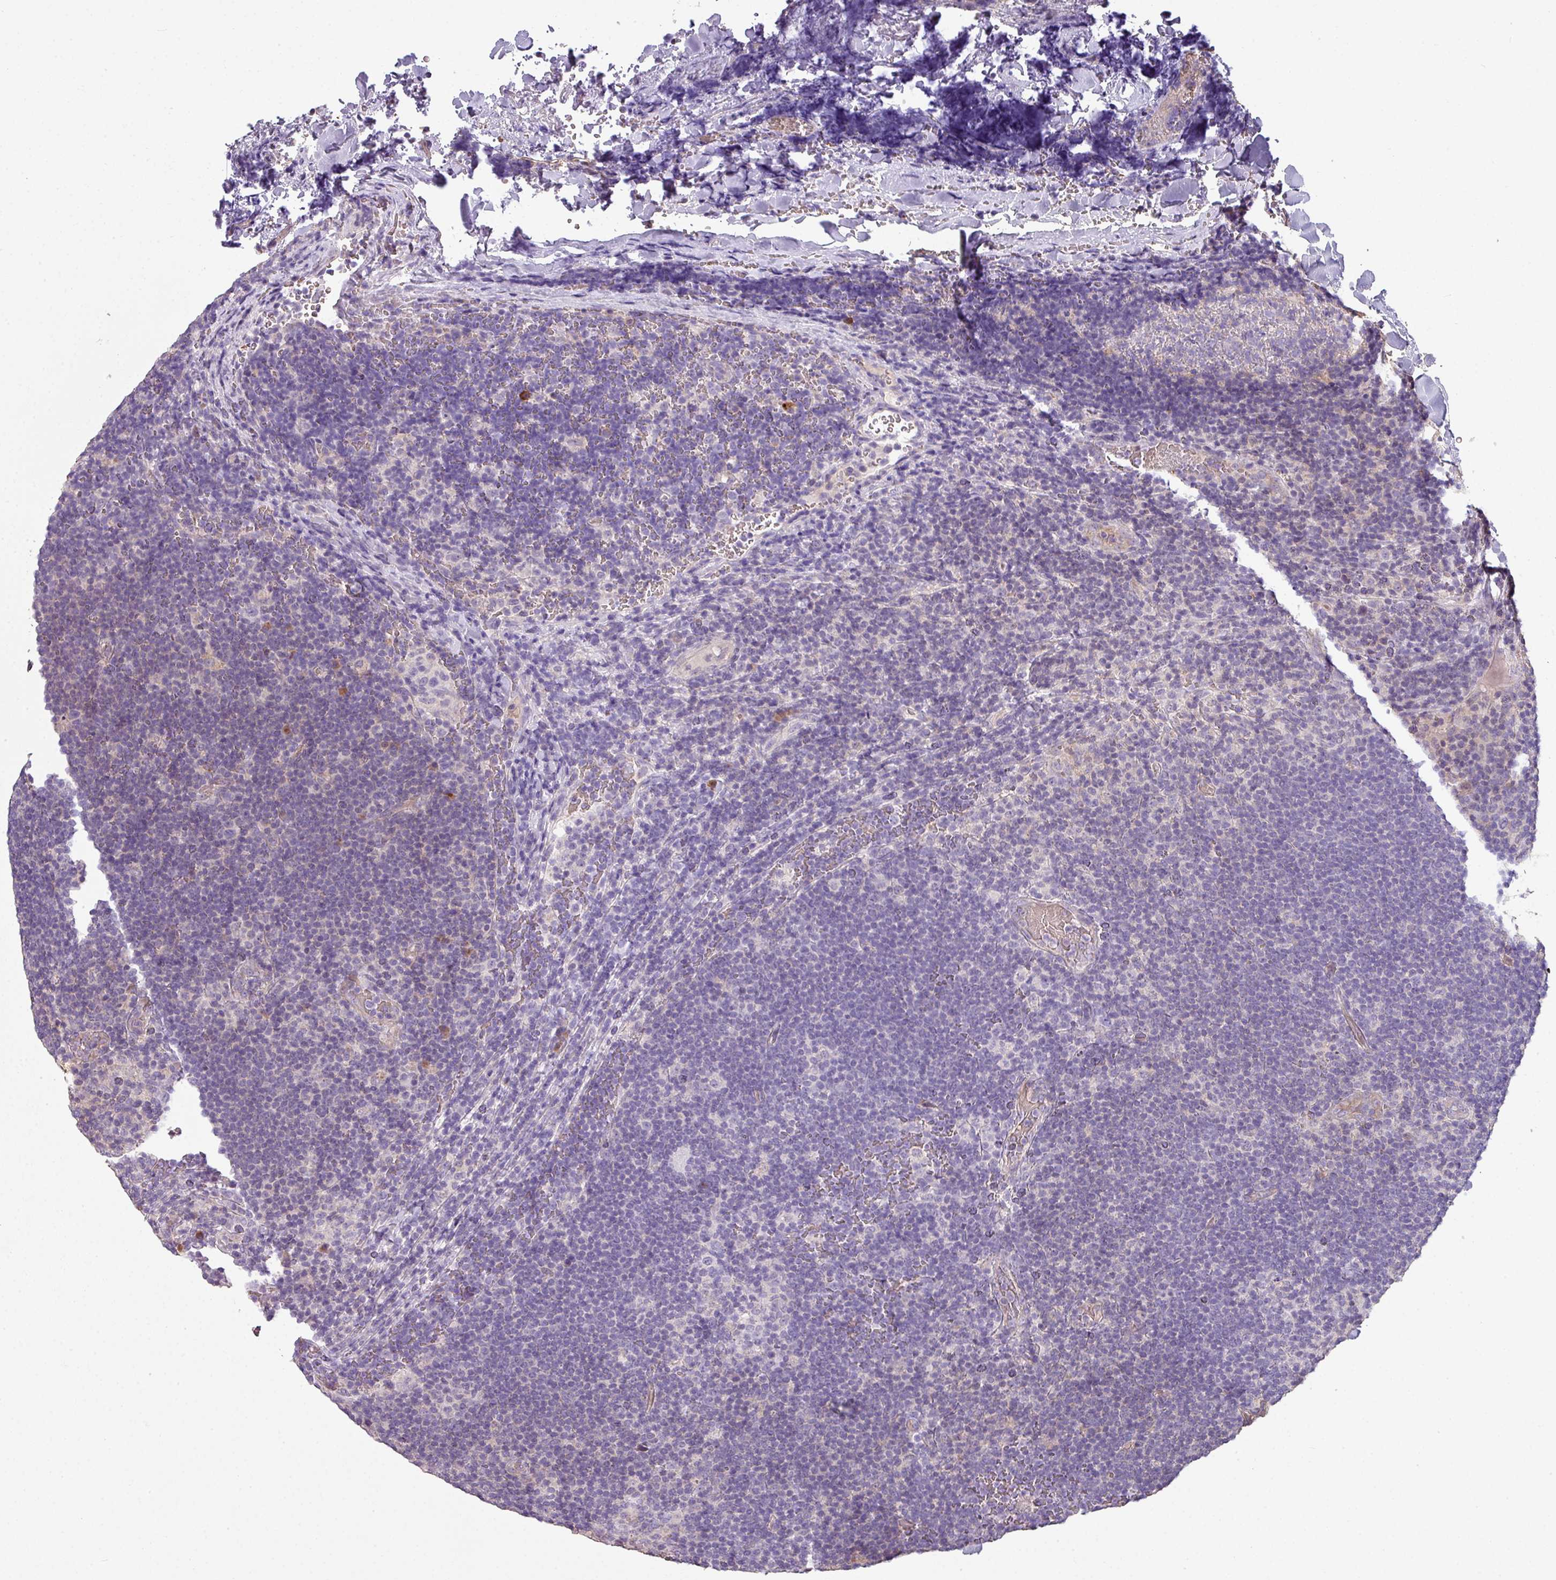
{"staining": {"intensity": "negative", "quantity": "none", "location": "none"}, "tissue": "lymphoma", "cell_type": "Tumor cells", "image_type": "cancer", "snomed": [{"axis": "morphology", "description": "Hodgkin's disease, NOS"}, {"axis": "topography", "description": "Lymph node"}], "caption": "Immunohistochemistry (IHC) photomicrograph of neoplastic tissue: Hodgkin's disease stained with DAB shows no significant protein positivity in tumor cells.", "gene": "NHSL2", "patient": {"sex": "female", "age": 57}}